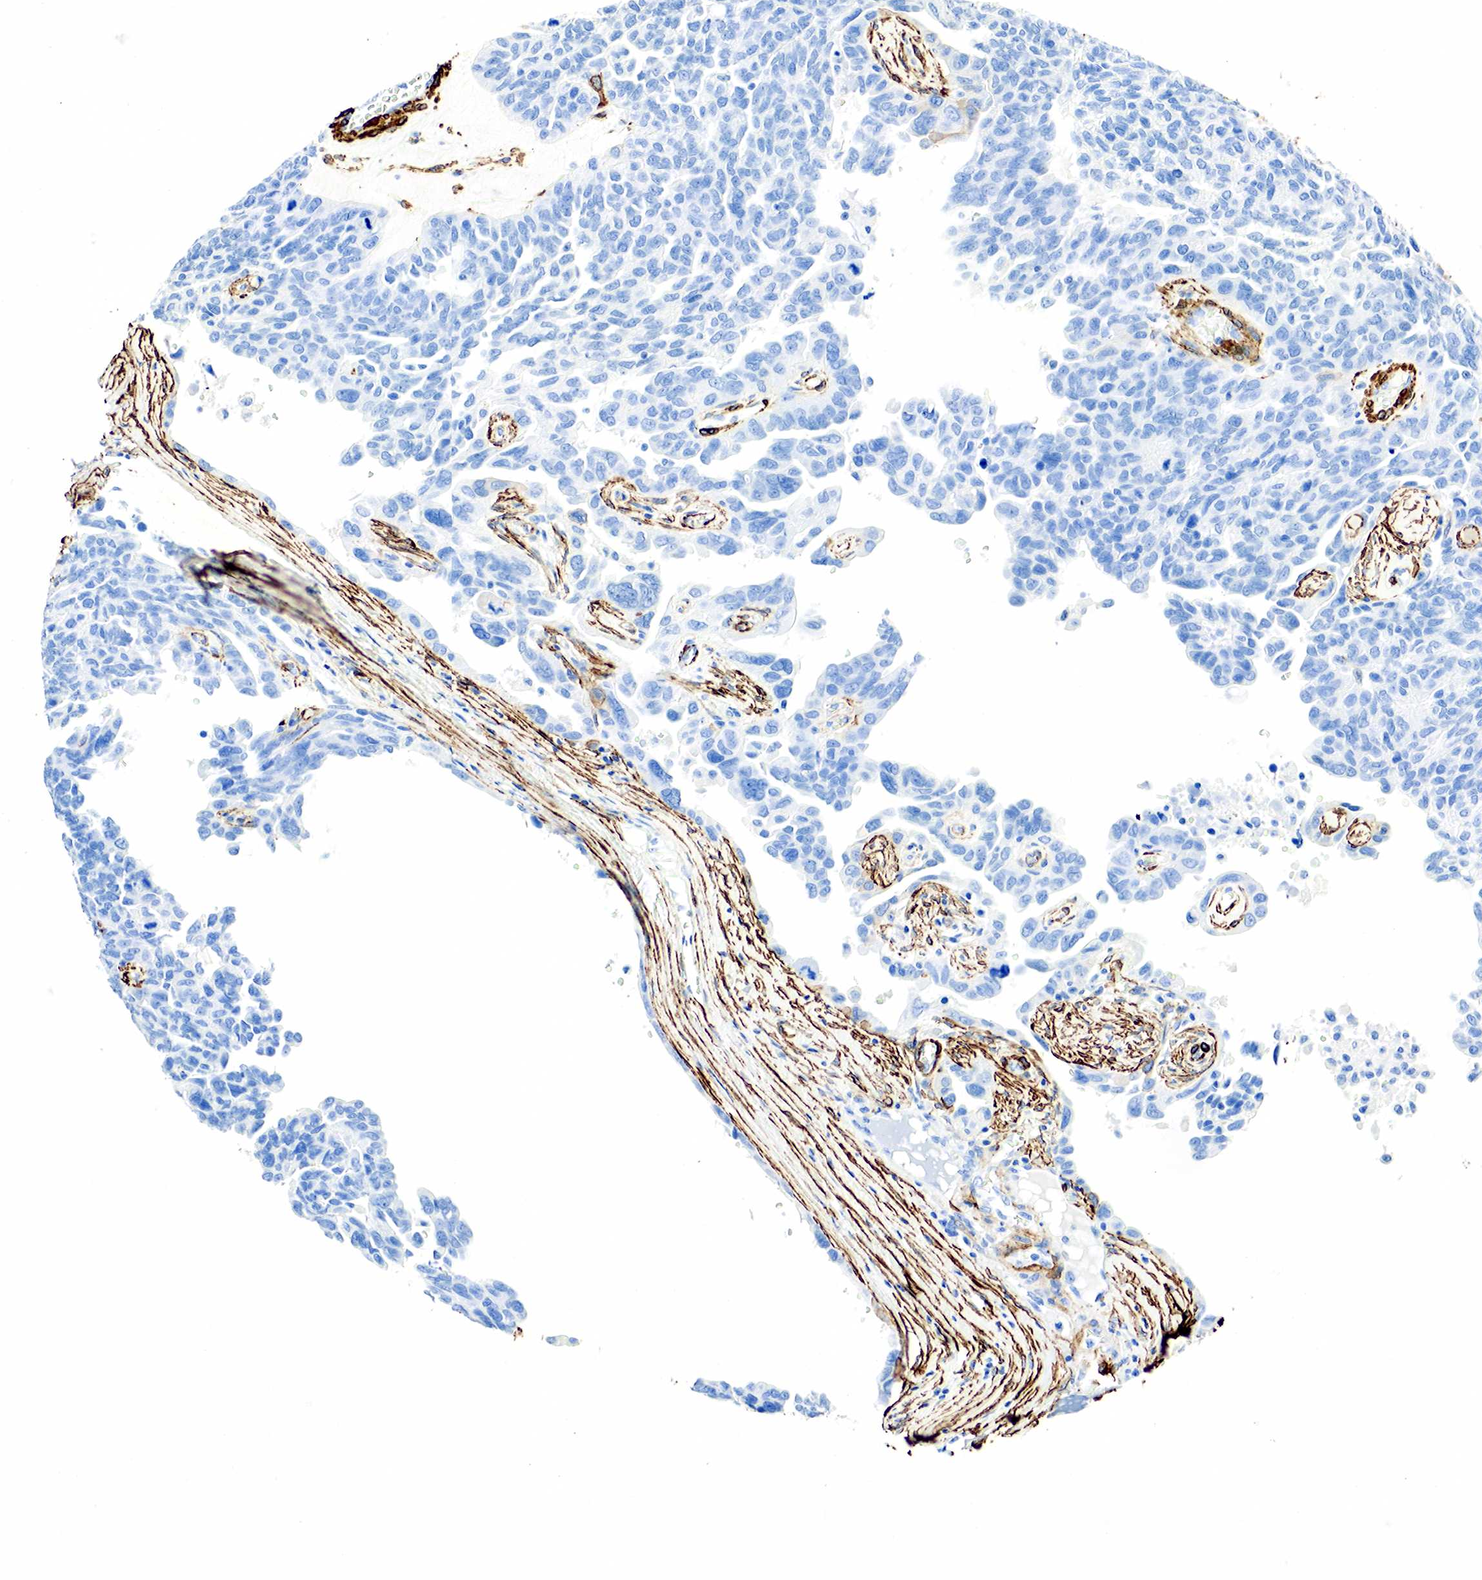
{"staining": {"intensity": "negative", "quantity": "none", "location": "none"}, "tissue": "ovarian cancer", "cell_type": "Tumor cells", "image_type": "cancer", "snomed": [{"axis": "morphology", "description": "Cystadenocarcinoma, serous, NOS"}, {"axis": "topography", "description": "Ovary"}], "caption": "The micrograph exhibits no significant staining in tumor cells of ovarian cancer (serous cystadenocarcinoma).", "gene": "ACTA1", "patient": {"sex": "female", "age": 64}}